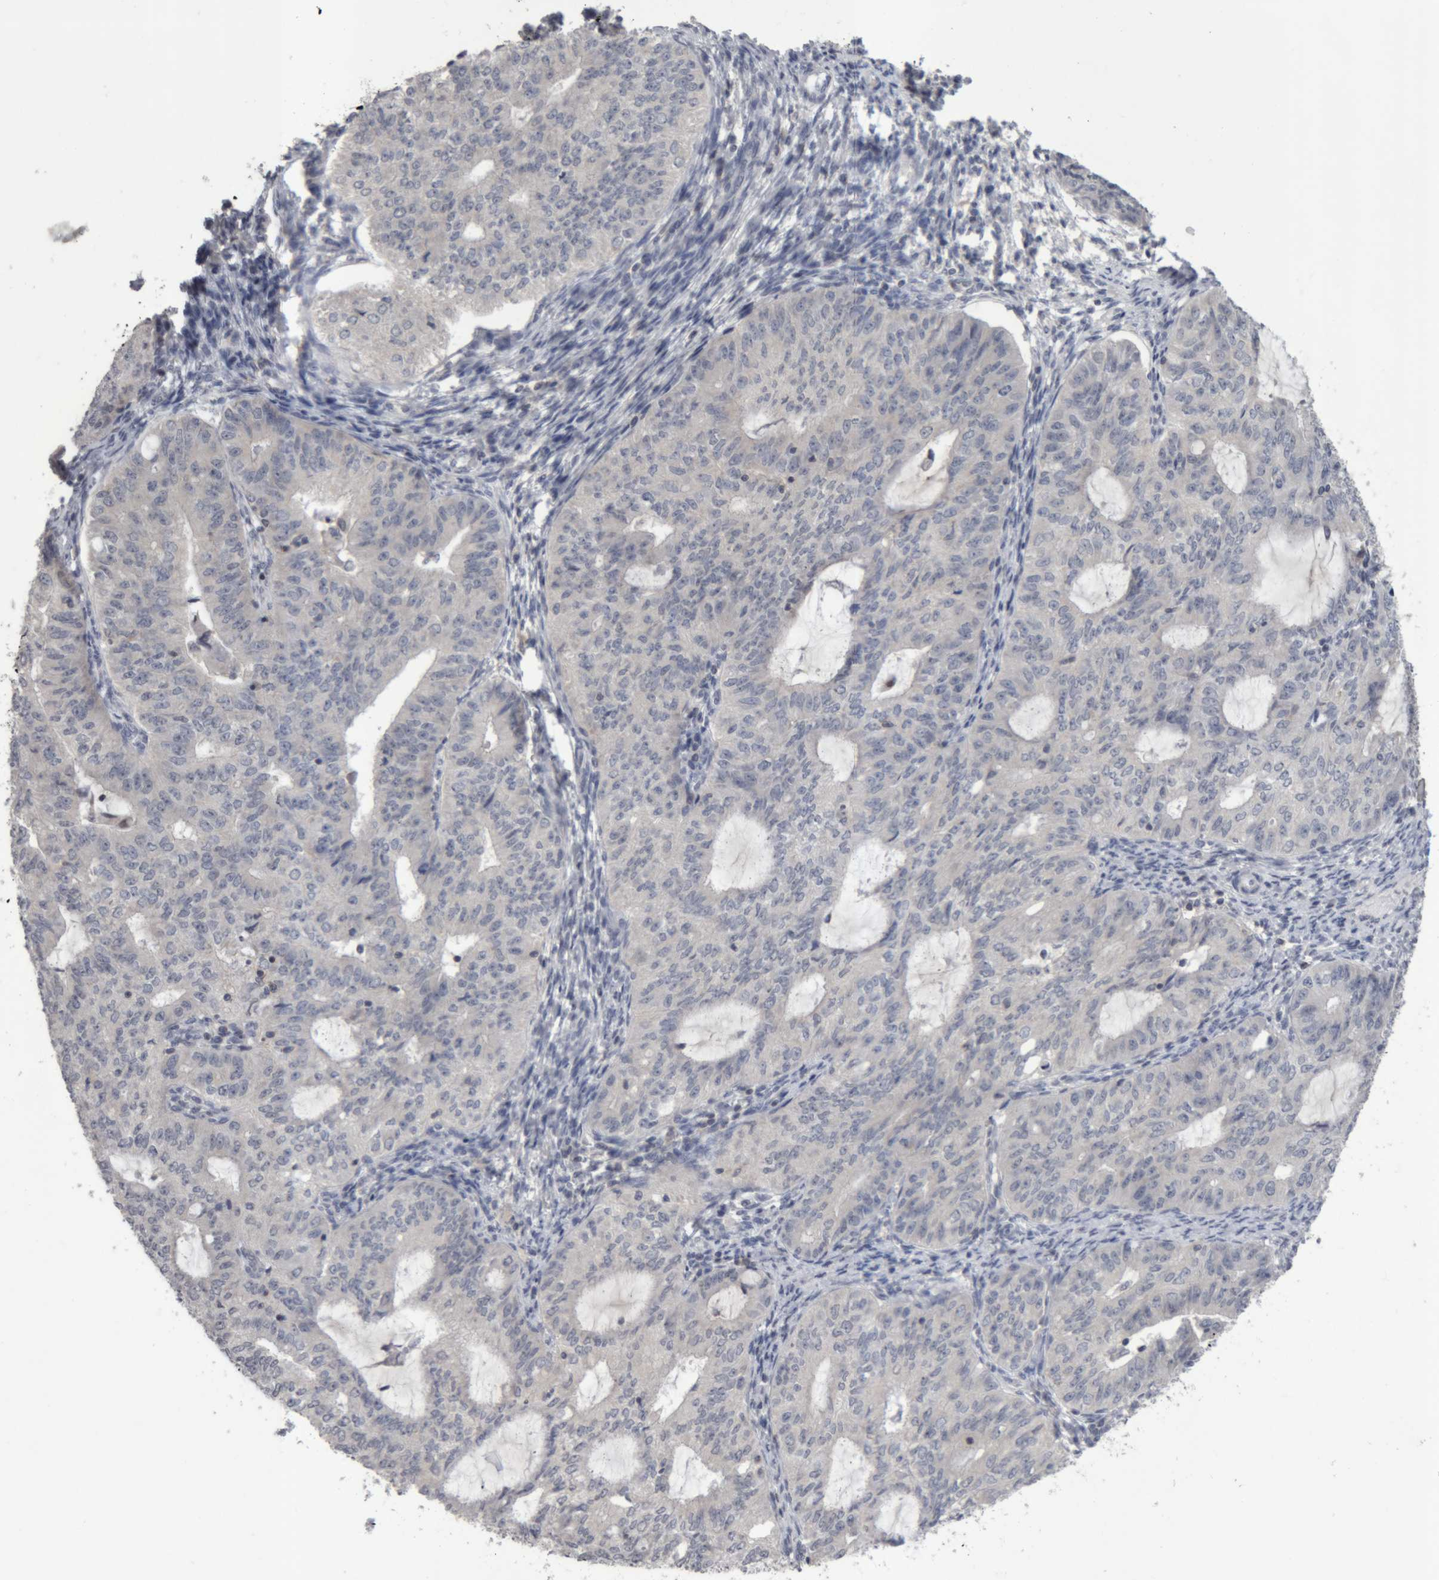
{"staining": {"intensity": "negative", "quantity": "none", "location": "none"}, "tissue": "endometrial cancer", "cell_type": "Tumor cells", "image_type": "cancer", "snomed": [{"axis": "morphology", "description": "Adenocarcinoma, NOS"}, {"axis": "topography", "description": "Endometrium"}], "caption": "Protein analysis of endometrial cancer (adenocarcinoma) demonstrates no significant staining in tumor cells. The staining is performed using DAB brown chromogen with nuclei counter-stained in using hematoxylin.", "gene": "NFATC2", "patient": {"sex": "female", "age": 32}}